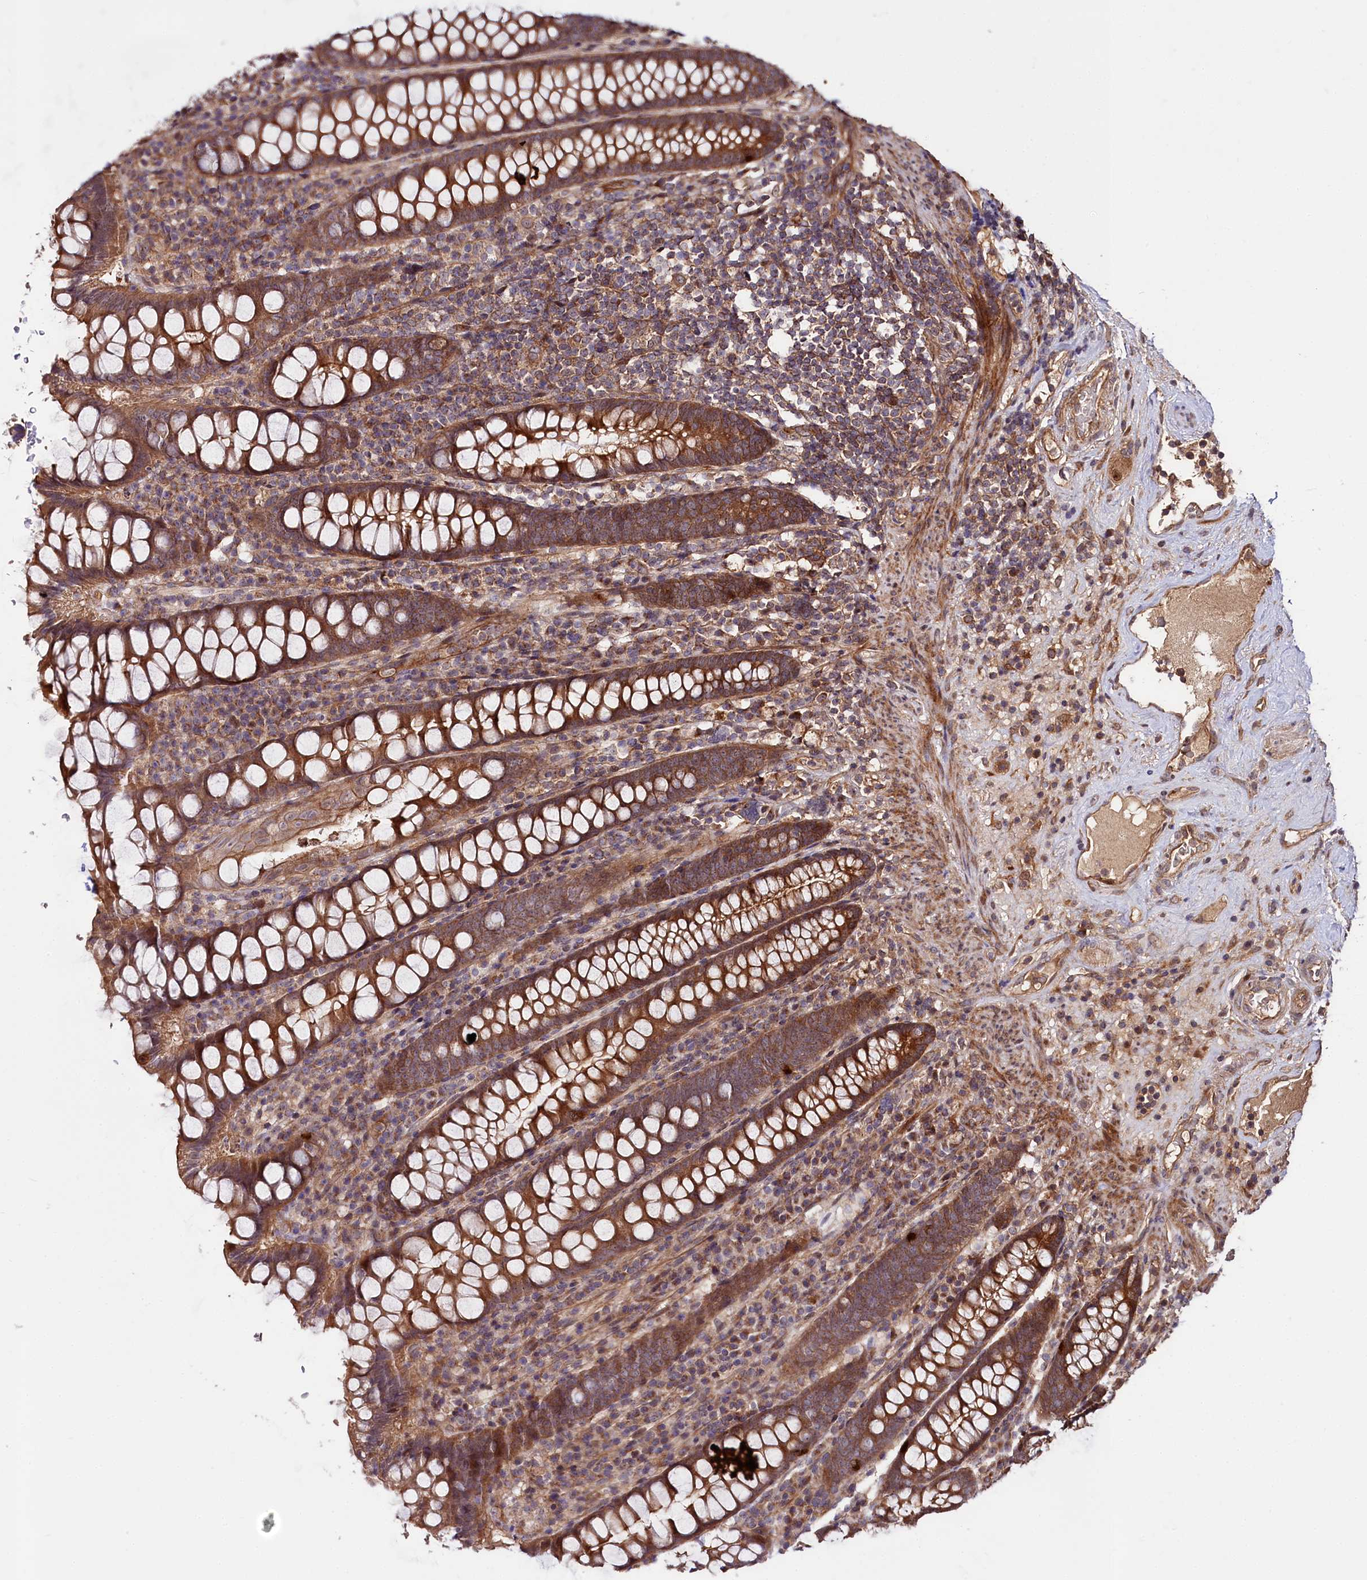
{"staining": {"intensity": "moderate", "quantity": "25%-75%", "location": "cytoplasmic/membranous"}, "tissue": "colon", "cell_type": "Endothelial cells", "image_type": "normal", "snomed": [{"axis": "morphology", "description": "Normal tissue, NOS"}, {"axis": "topography", "description": "Colon"}], "caption": "High-magnification brightfield microscopy of normal colon stained with DAB (brown) and counterstained with hematoxylin (blue). endothelial cells exhibit moderate cytoplasmic/membranous positivity is identified in about25%-75% of cells. The staining is performed using DAB brown chromogen to label protein expression. The nuclei are counter-stained blue using hematoxylin.", "gene": "NEDD1", "patient": {"sex": "female", "age": 79}}